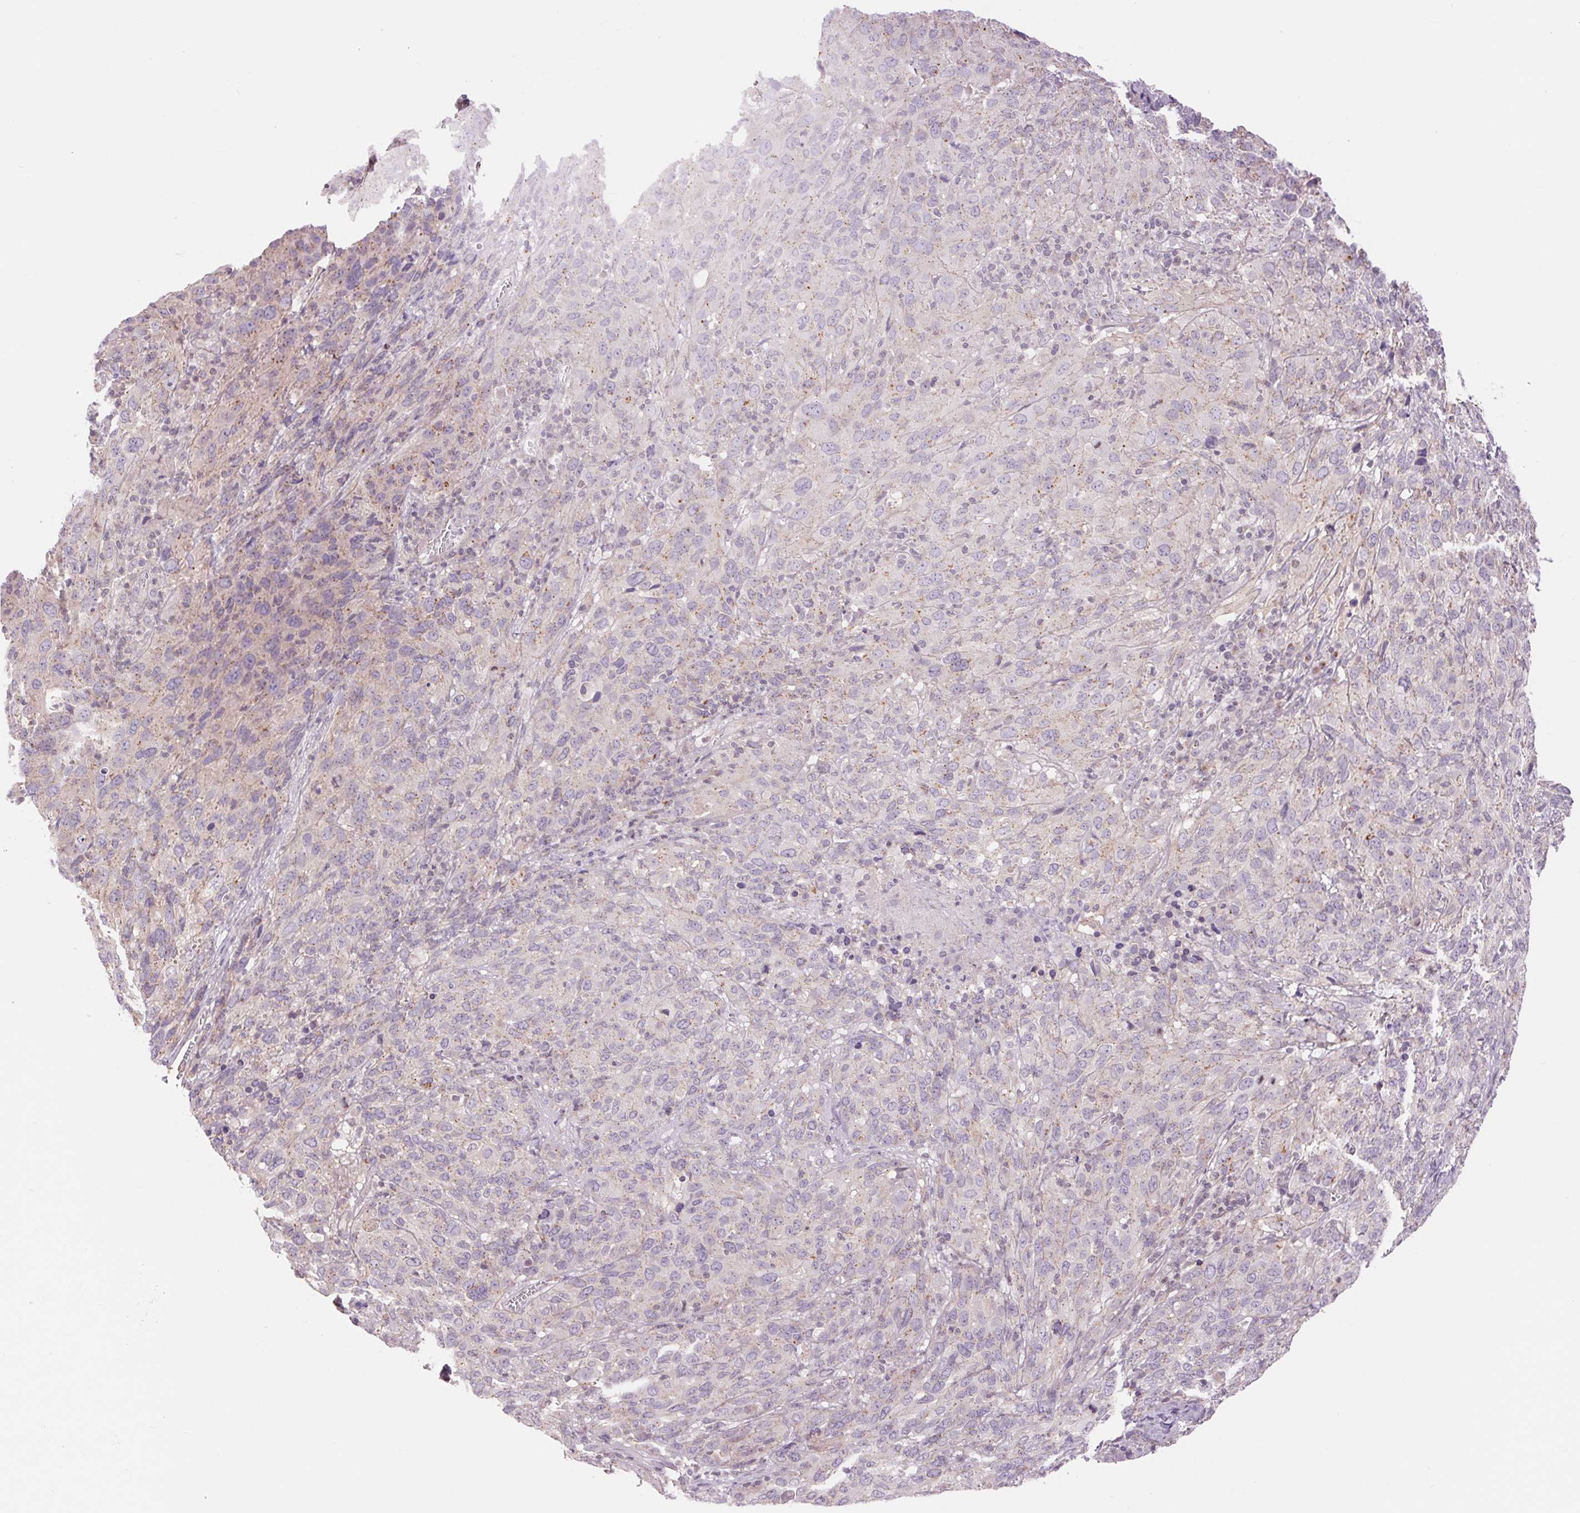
{"staining": {"intensity": "negative", "quantity": "none", "location": "none"}, "tissue": "cervical cancer", "cell_type": "Tumor cells", "image_type": "cancer", "snomed": [{"axis": "morphology", "description": "Squamous cell carcinoma, NOS"}, {"axis": "topography", "description": "Cervix"}], "caption": "A histopathology image of cervical squamous cell carcinoma stained for a protein displays no brown staining in tumor cells.", "gene": "CTNNA3", "patient": {"sex": "female", "age": 51}}